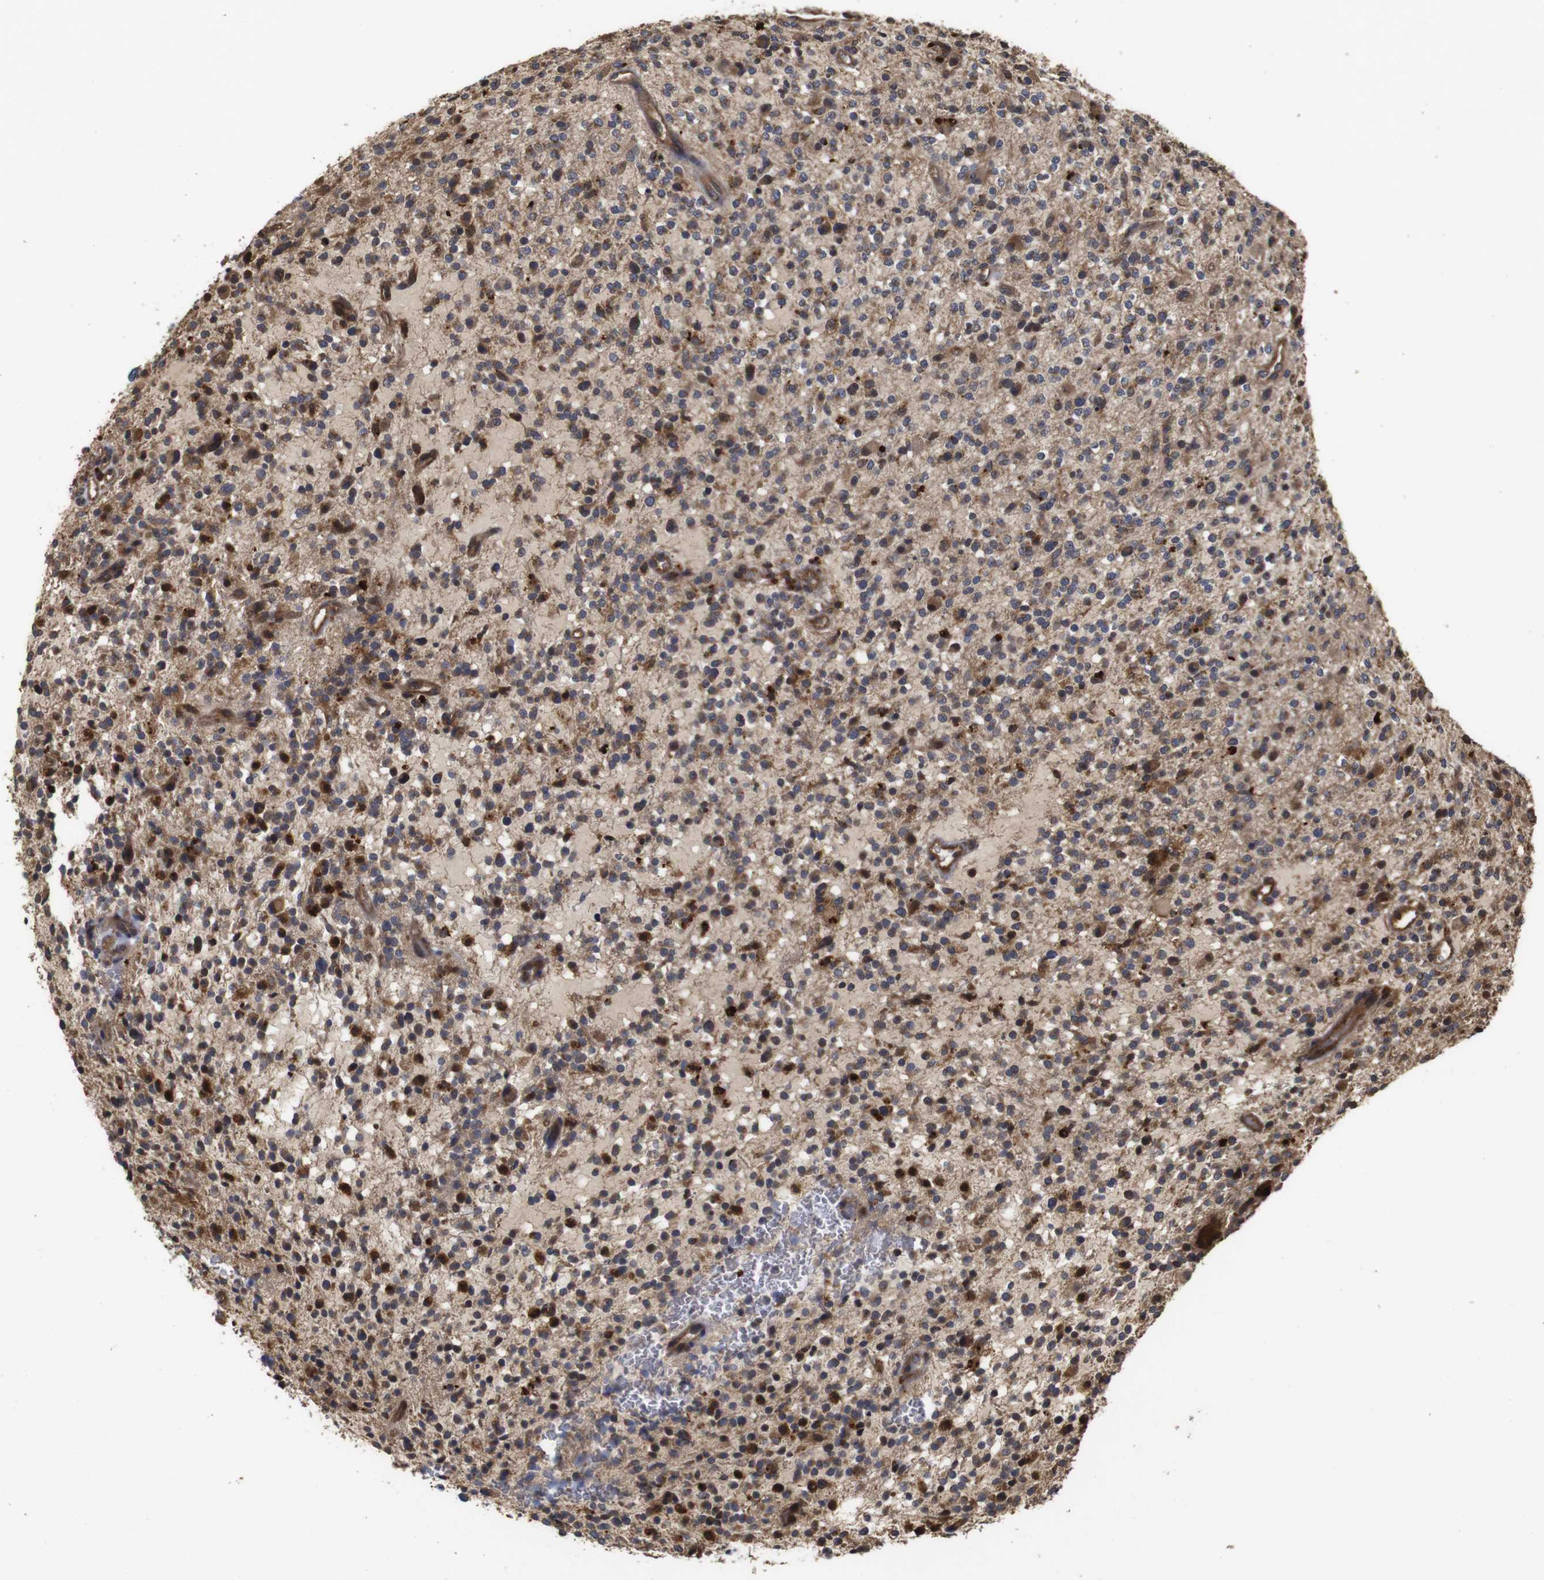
{"staining": {"intensity": "moderate", "quantity": ">75%", "location": "cytoplasmic/membranous"}, "tissue": "glioma", "cell_type": "Tumor cells", "image_type": "cancer", "snomed": [{"axis": "morphology", "description": "Glioma, malignant, High grade"}, {"axis": "topography", "description": "Brain"}], "caption": "Moderate cytoplasmic/membranous staining for a protein is seen in approximately >75% of tumor cells of glioma using immunohistochemistry (IHC).", "gene": "PTPN14", "patient": {"sex": "male", "age": 48}}